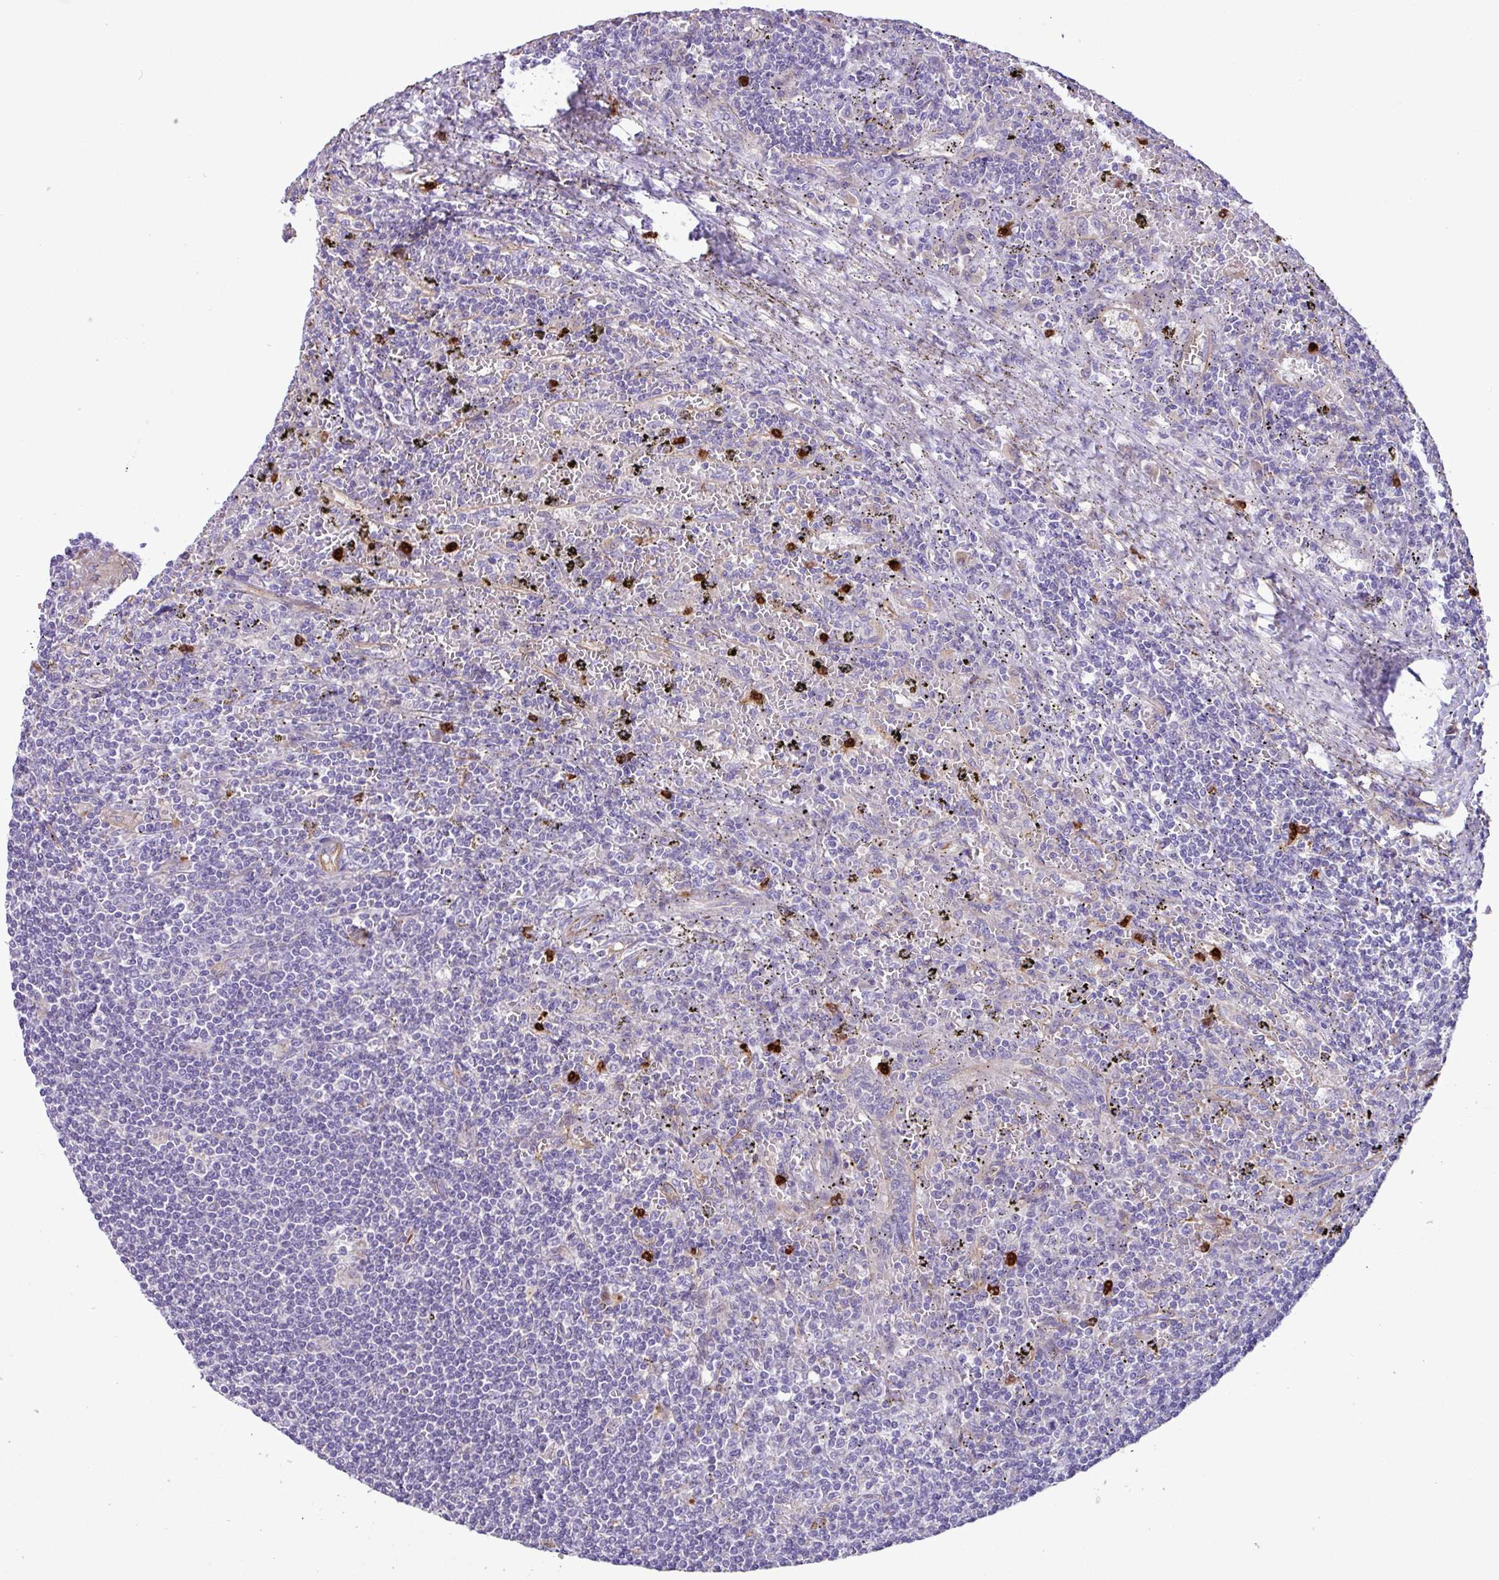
{"staining": {"intensity": "negative", "quantity": "none", "location": "none"}, "tissue": "lymphoma", "cell_type": "Tumor cells", "image_type": "cancer", "snomed": [{"axis": "morphology", "description": "Malignant lymphoma, non-Hodgkin's type, Low grade"}, {"axis": "topography", "description": "Spleen"}], "caption": "High magnification brightfield microscopy of lymphoma stained with DAB (3,3'-diaminobenzidine) (brown) and counterstained with hematoxylin (blue): tumor cells show no significant expression.", "gene": "MRM2", "patient": {"sex": "male", "age": 76}}